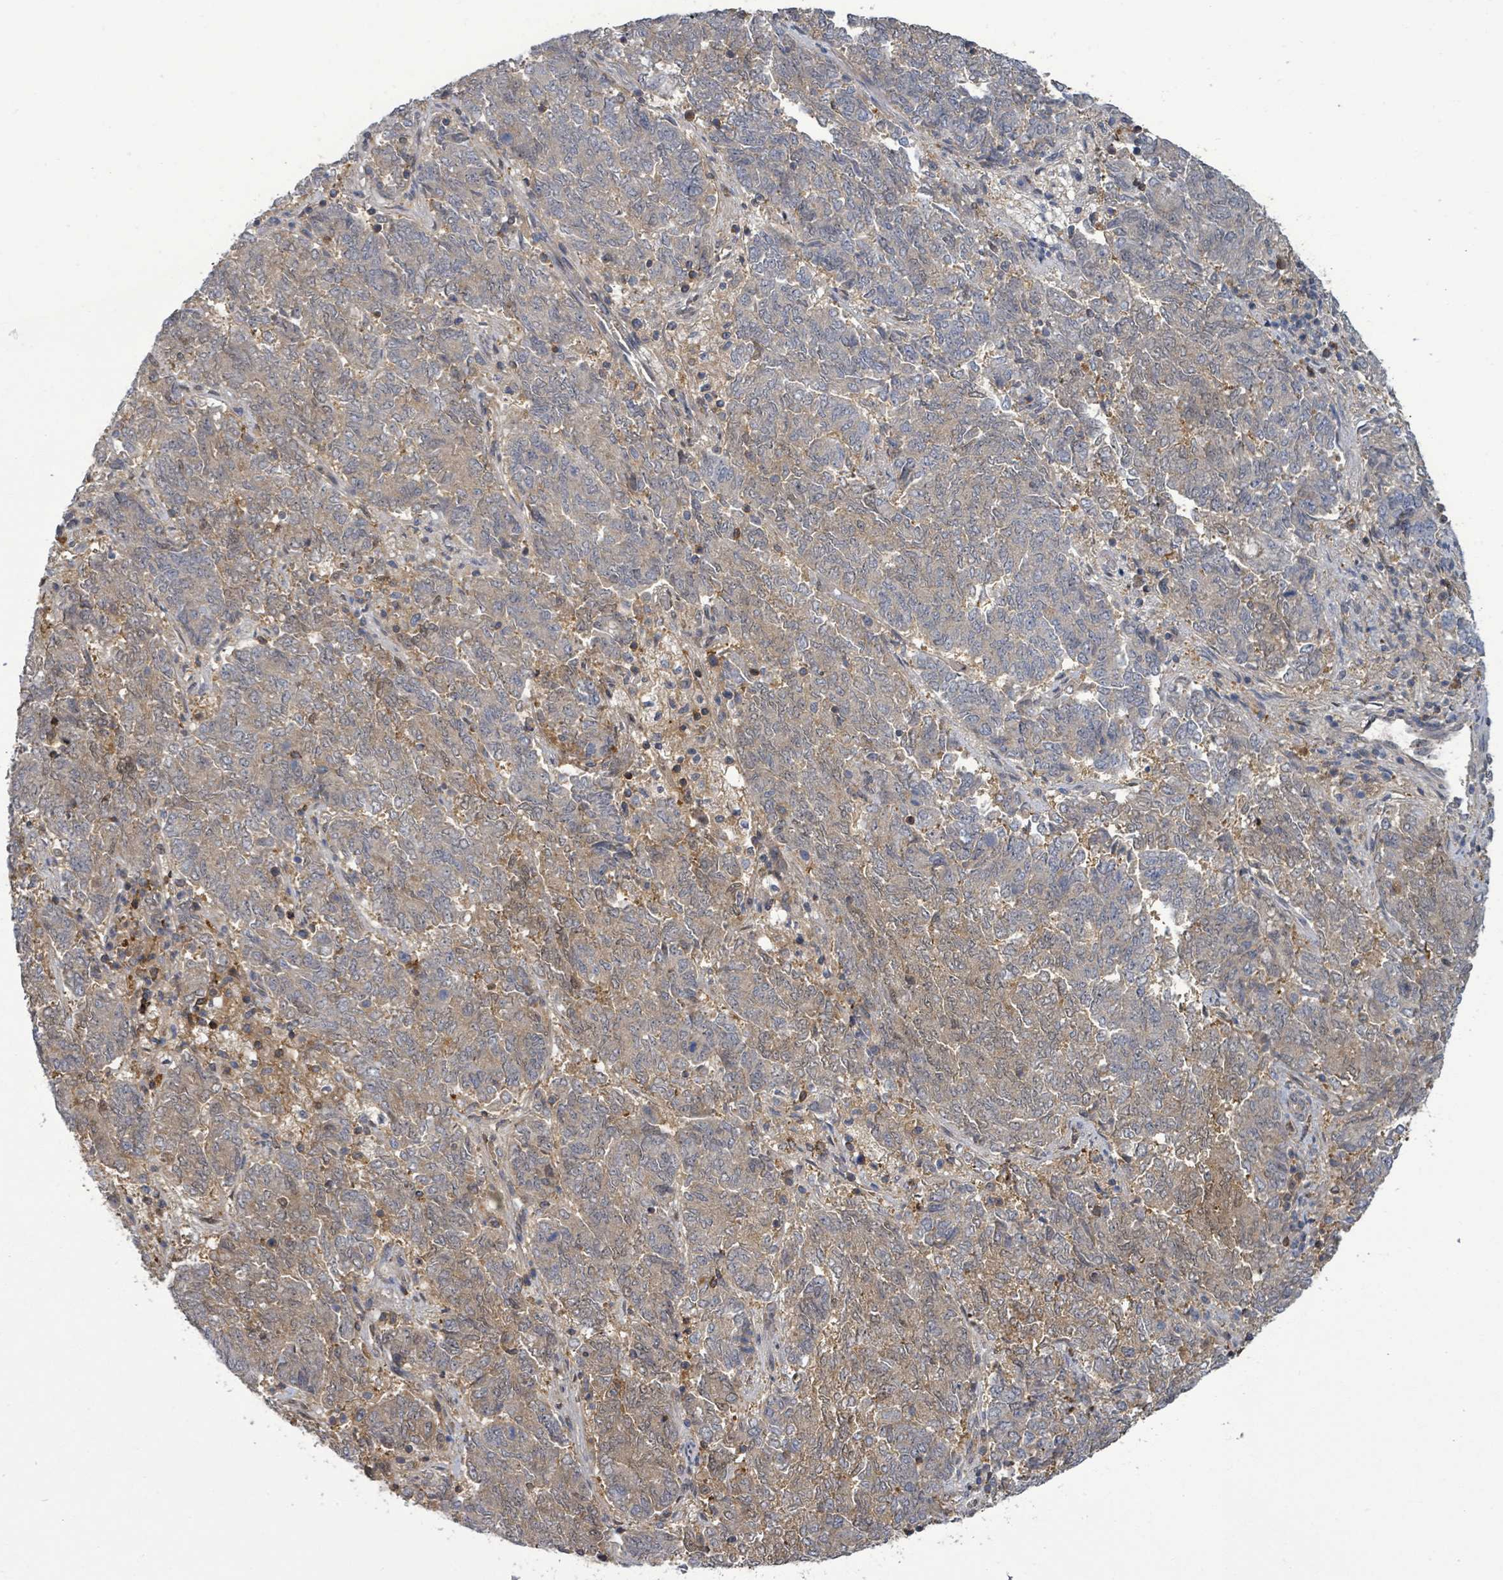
{"staining": {"intensity": "weak", "quantity": "25%-75%", "location": "cytoplasmic/membranous"}, "tissue": "endometrial cancer", "cell_type": "Tumor cells", "image_type": "cancer", "snomed": [{"axis": "morphology", "description": "Adenocarcinoma, NOS"}, {"axis": "topography", "description": "Endometrium"}], "caption": "A brown stain labels weak cytoplasmic/membranous expression of a protein in human endometrial adenocarcinoma tumor cells. (IHC, brightfield microscopy, high magnification).", "gene": "PGAM1", "patient": {"sex": "female", "age": 80}}